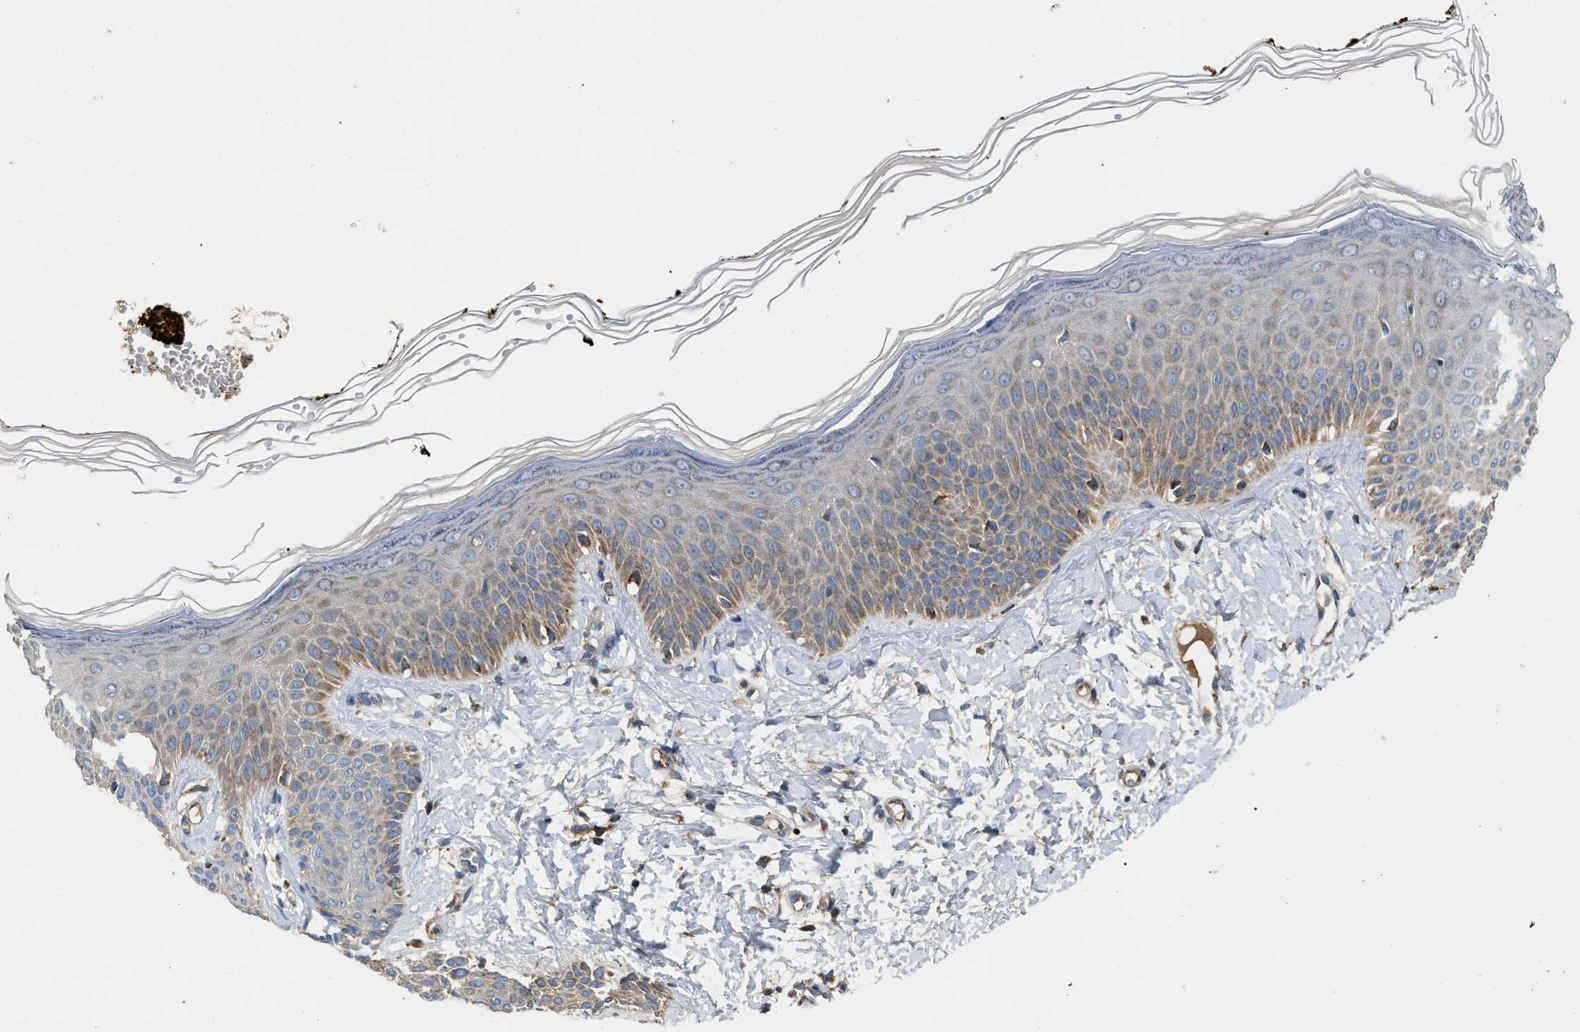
{"staining": {"intensity": "moderate", "quantity": ">75%", "location": "cytoplasmic/membranous"}, "tissue": "skin", "cell_type": "Fibroblasts", "image_type": "normal", "snomed": [{"axis": "morphology", "description": "Normal tissue, NOS"}, {"axis": "topography", "description": "Skin"}, {"axis": "topography", "description": "Peripheral nerve tissue"}], "caption": "Moderate cytoplasmic/membranous positivity for a protein is identified in about >75% of fibroblasts of normal skin using IHC.", "gene": "TACO1", "patient": {"sex": "male", "age": 24}}